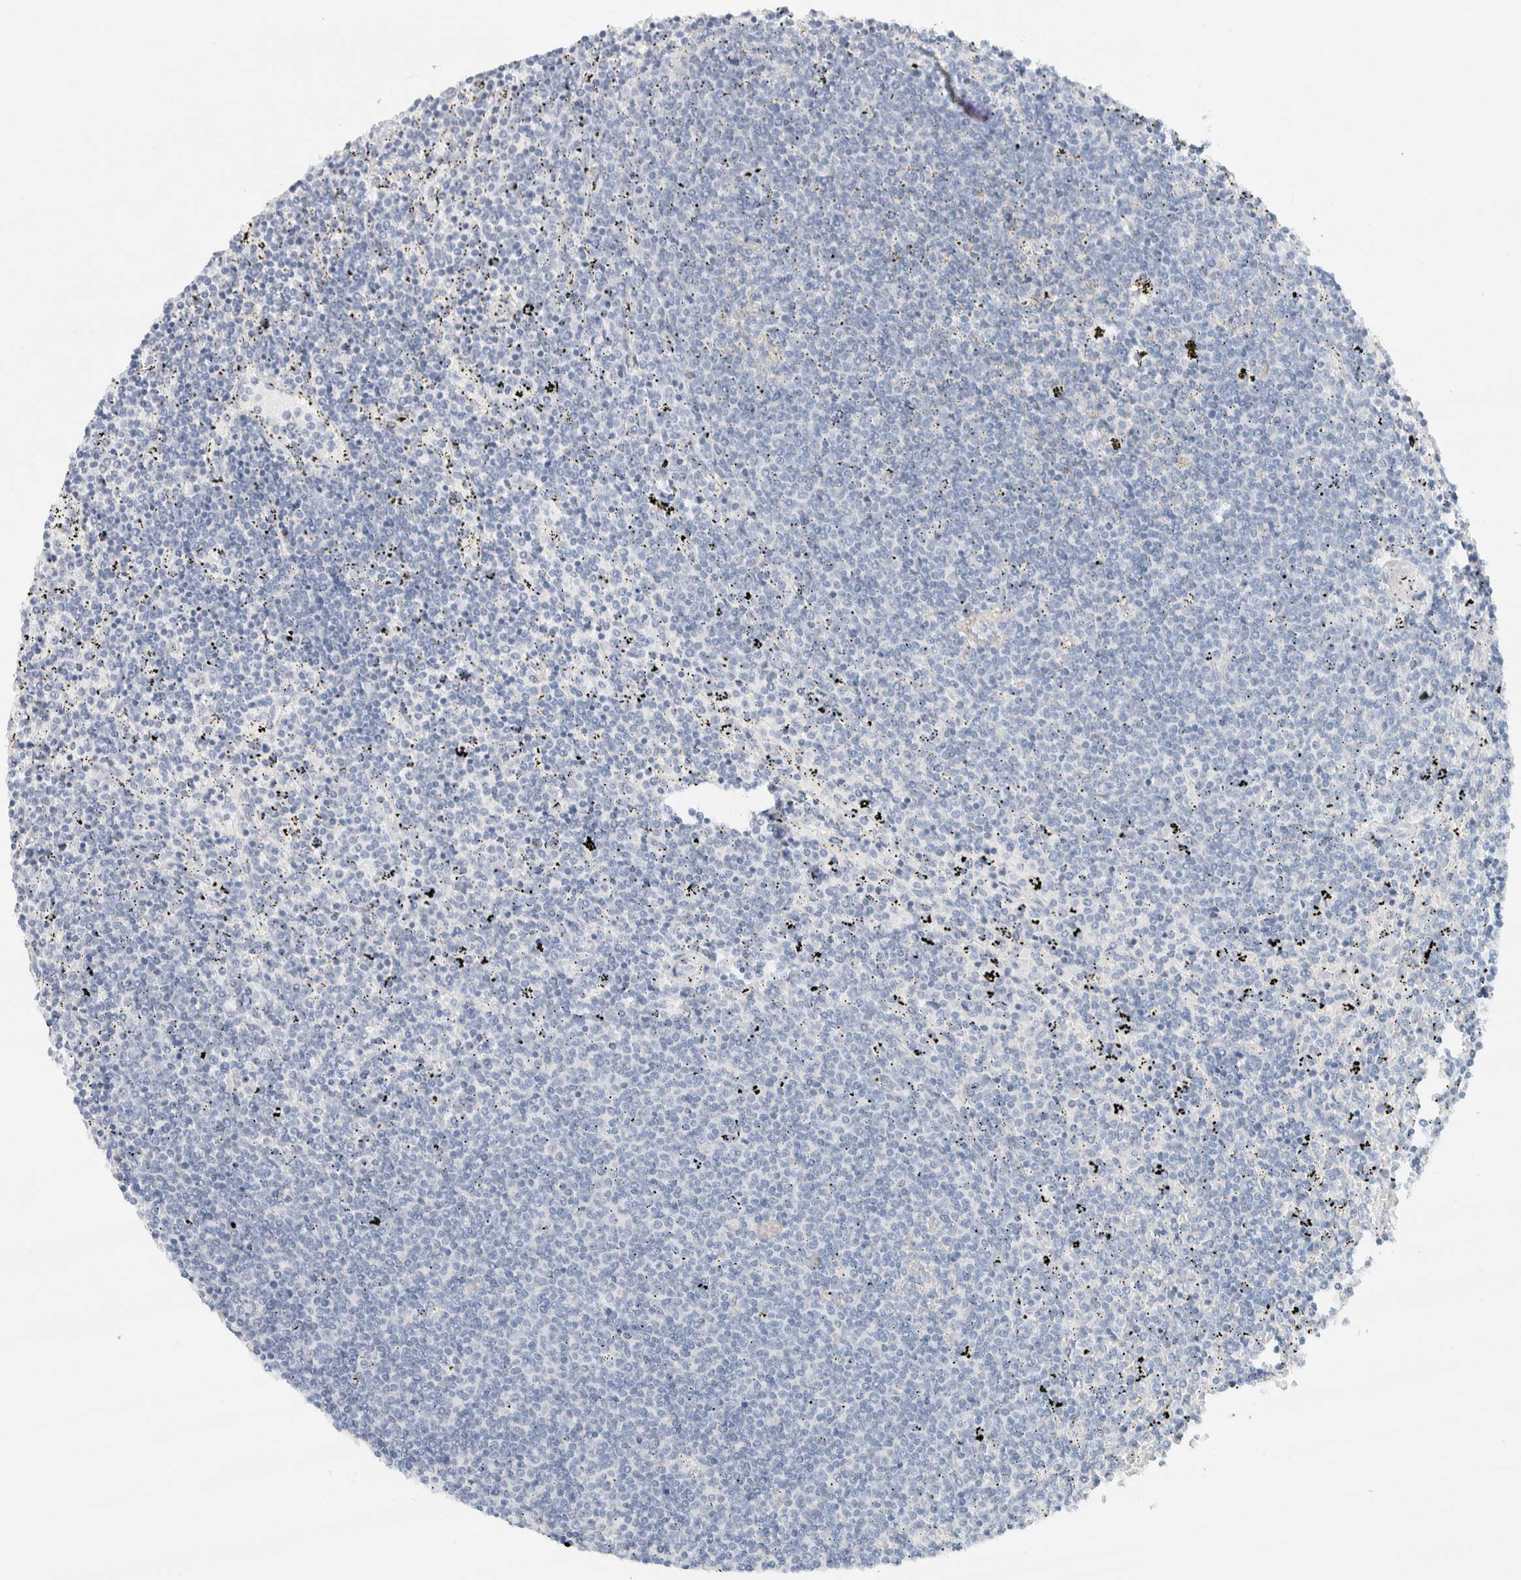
{"staining": {"intensity": "negative", "quantity": "none", "location": "none"}, "tissue": "lymphoma", "cell_type": "Tumor cells", "image_type": "cancer", "snomed": [{"axis": "morphology", "description": "Malignant lymphoma, non-Hodgkin's type, Low grade"}, {"axis": "topography", "description": "Spleen"}], "caption": "Photomicrograph shows no significant protein positivity in tumor cells of lymphoma. (DAB (3,3'-diaminobenzidine) immunohistochemistry with hematoxylin counter stain).", "gene": "ALOX12B", "patient": {"sex": "female", "age": 50}}